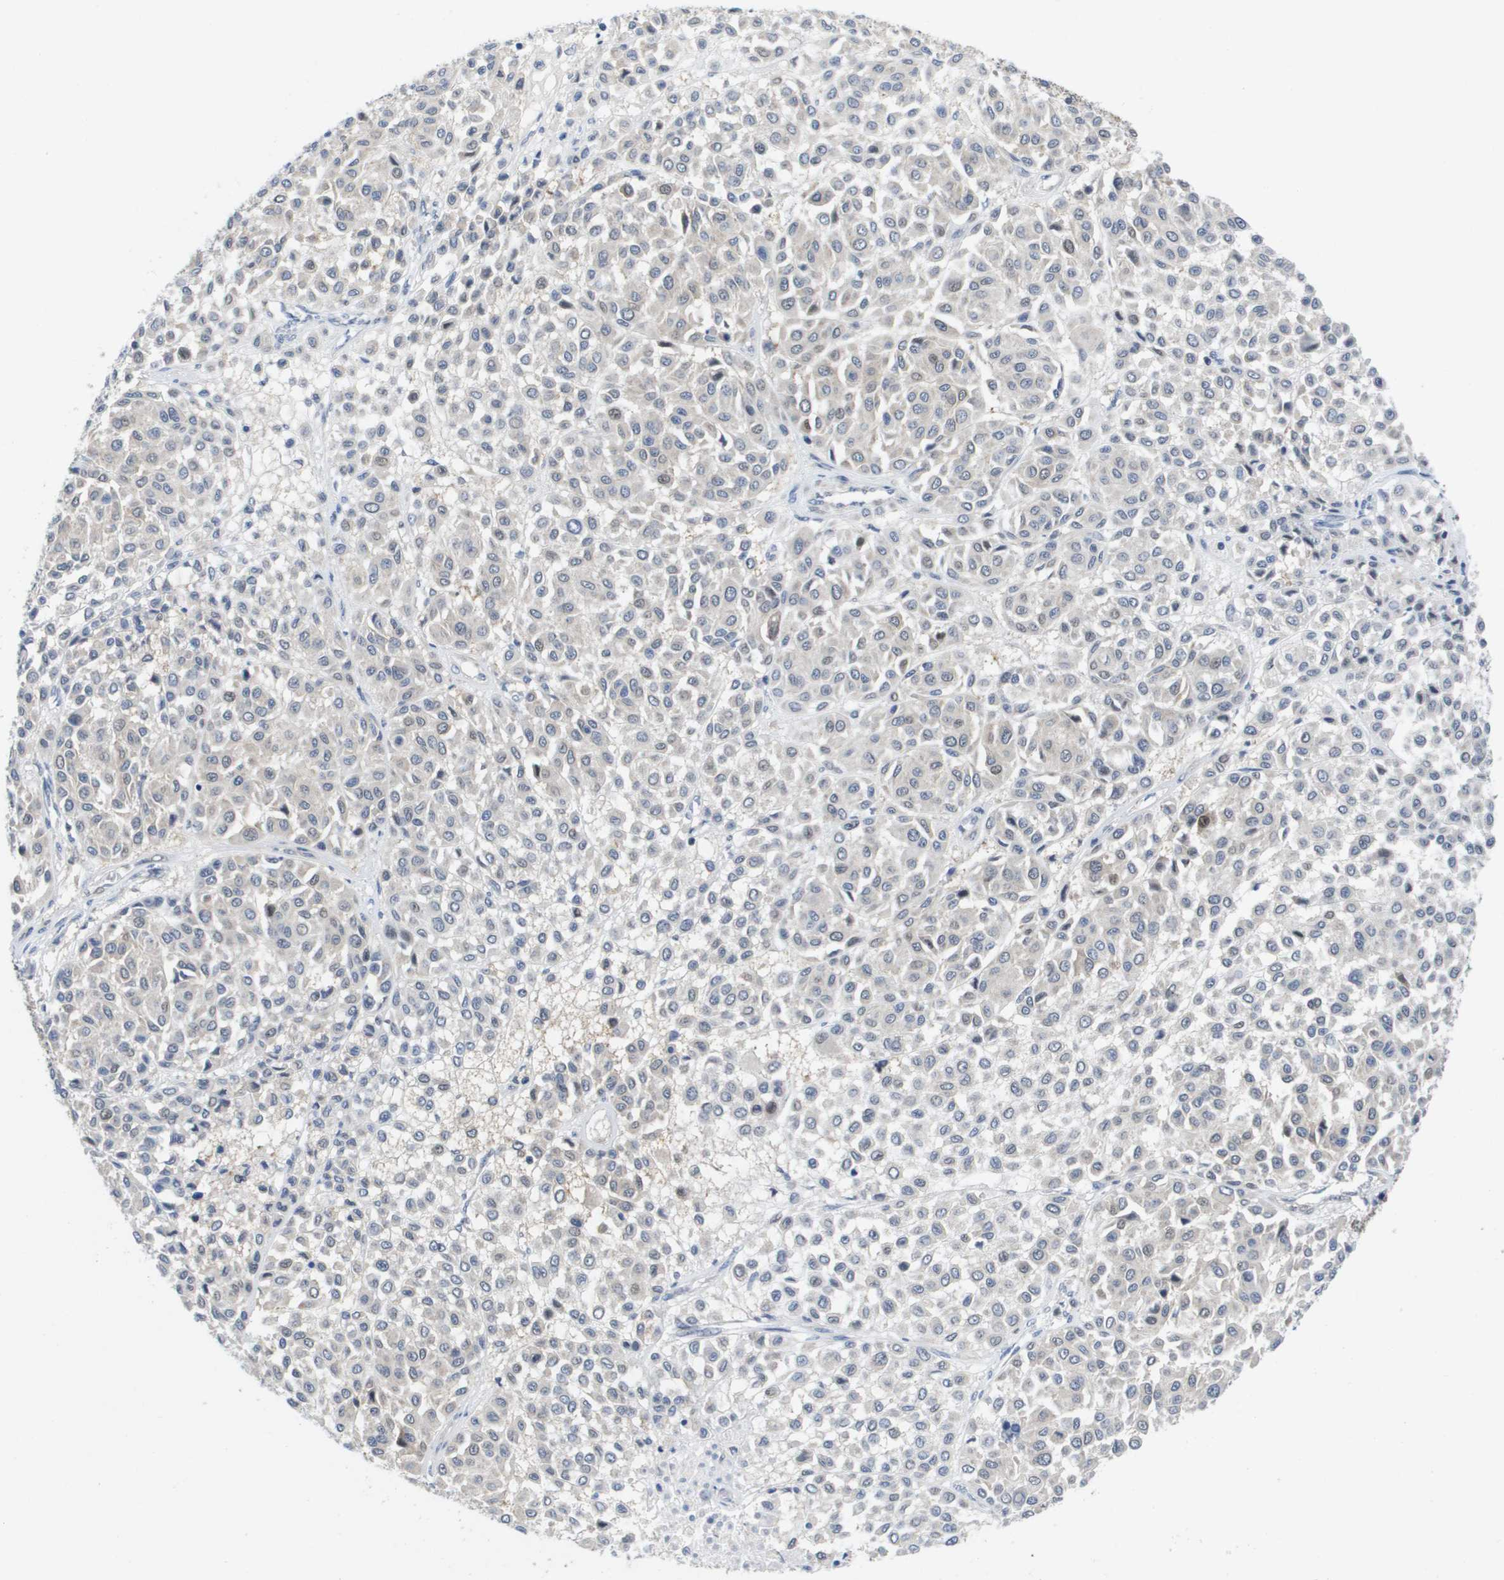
{"staining": {"intensity": "weak", "quantity": "<25%", "location": "nuclear"}, "tissue": "melanoma", "cell_type": "Tumor cells", "image_type": "cancer", "snomed": [{"axis": "morphology", "description": "Malignant melanoma, Metastatic site"}, {"axis": "topography", "description": "Soft tissue"}], "caption": "A high-resolution histopathology image shows immunohistochemistry staining of malignant melanoma (metastatic site), which reveals no significant staining in tumor cells.", "gene": "FKBP4", "patient": {"sex": "male", "age": 41}}